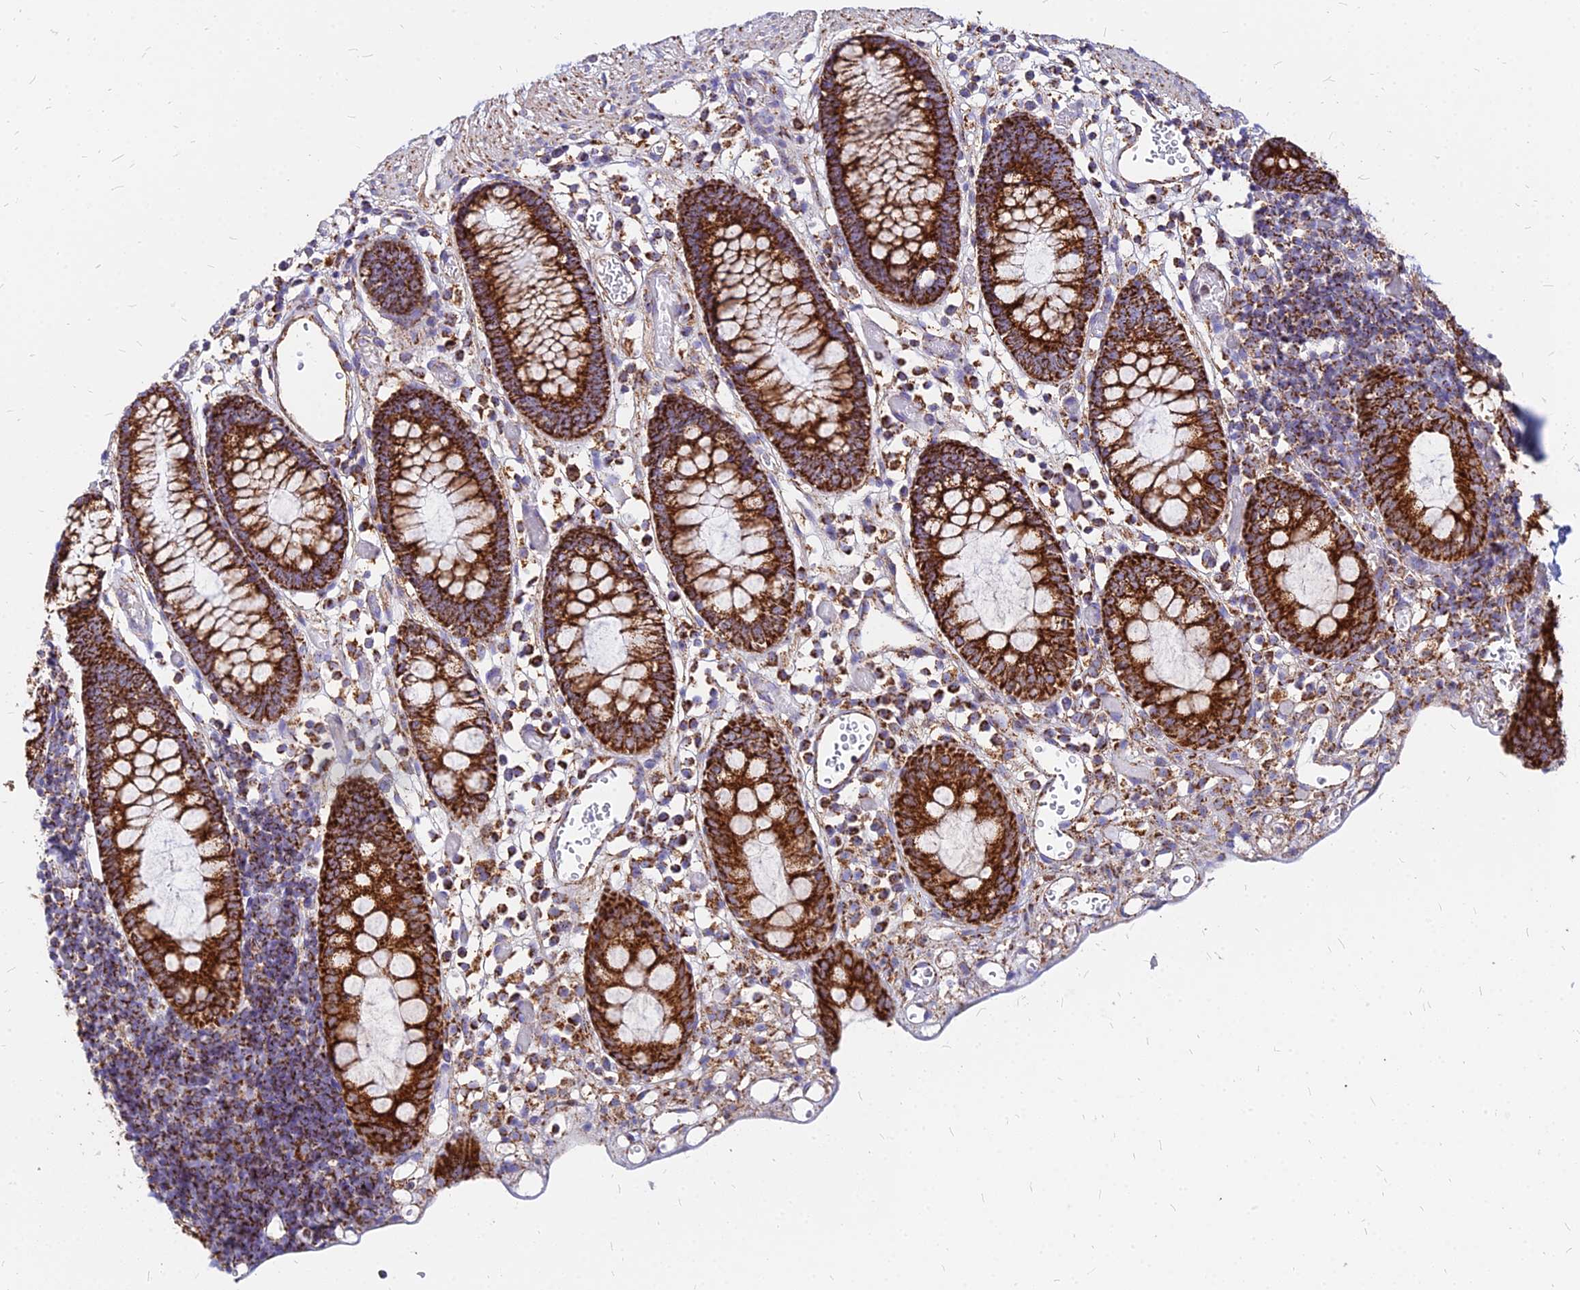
{"staining": {"intensity": "moderate", "quantity": ">75%", "location": "cytoplasmic/membranous"}, "tissue": "colon", "cell_type": "Endothelial cells", "image_type": "normal", "snomed": [{"axis": "morphology", "description": "Normal tissue, NOS"}, {"axis": "topography", "description": "Colon"}], "caption": "A brown stain labels moderate cytoplasmic/membranous positivity of a protein in endothelial cells of normal colon. (DAB (3,3'-diaminobenzidine) IHC, brown staining for protein, blue staining for nuclei).", "gene": "DLD", "patient": {"sex": "male", "age": 14}}